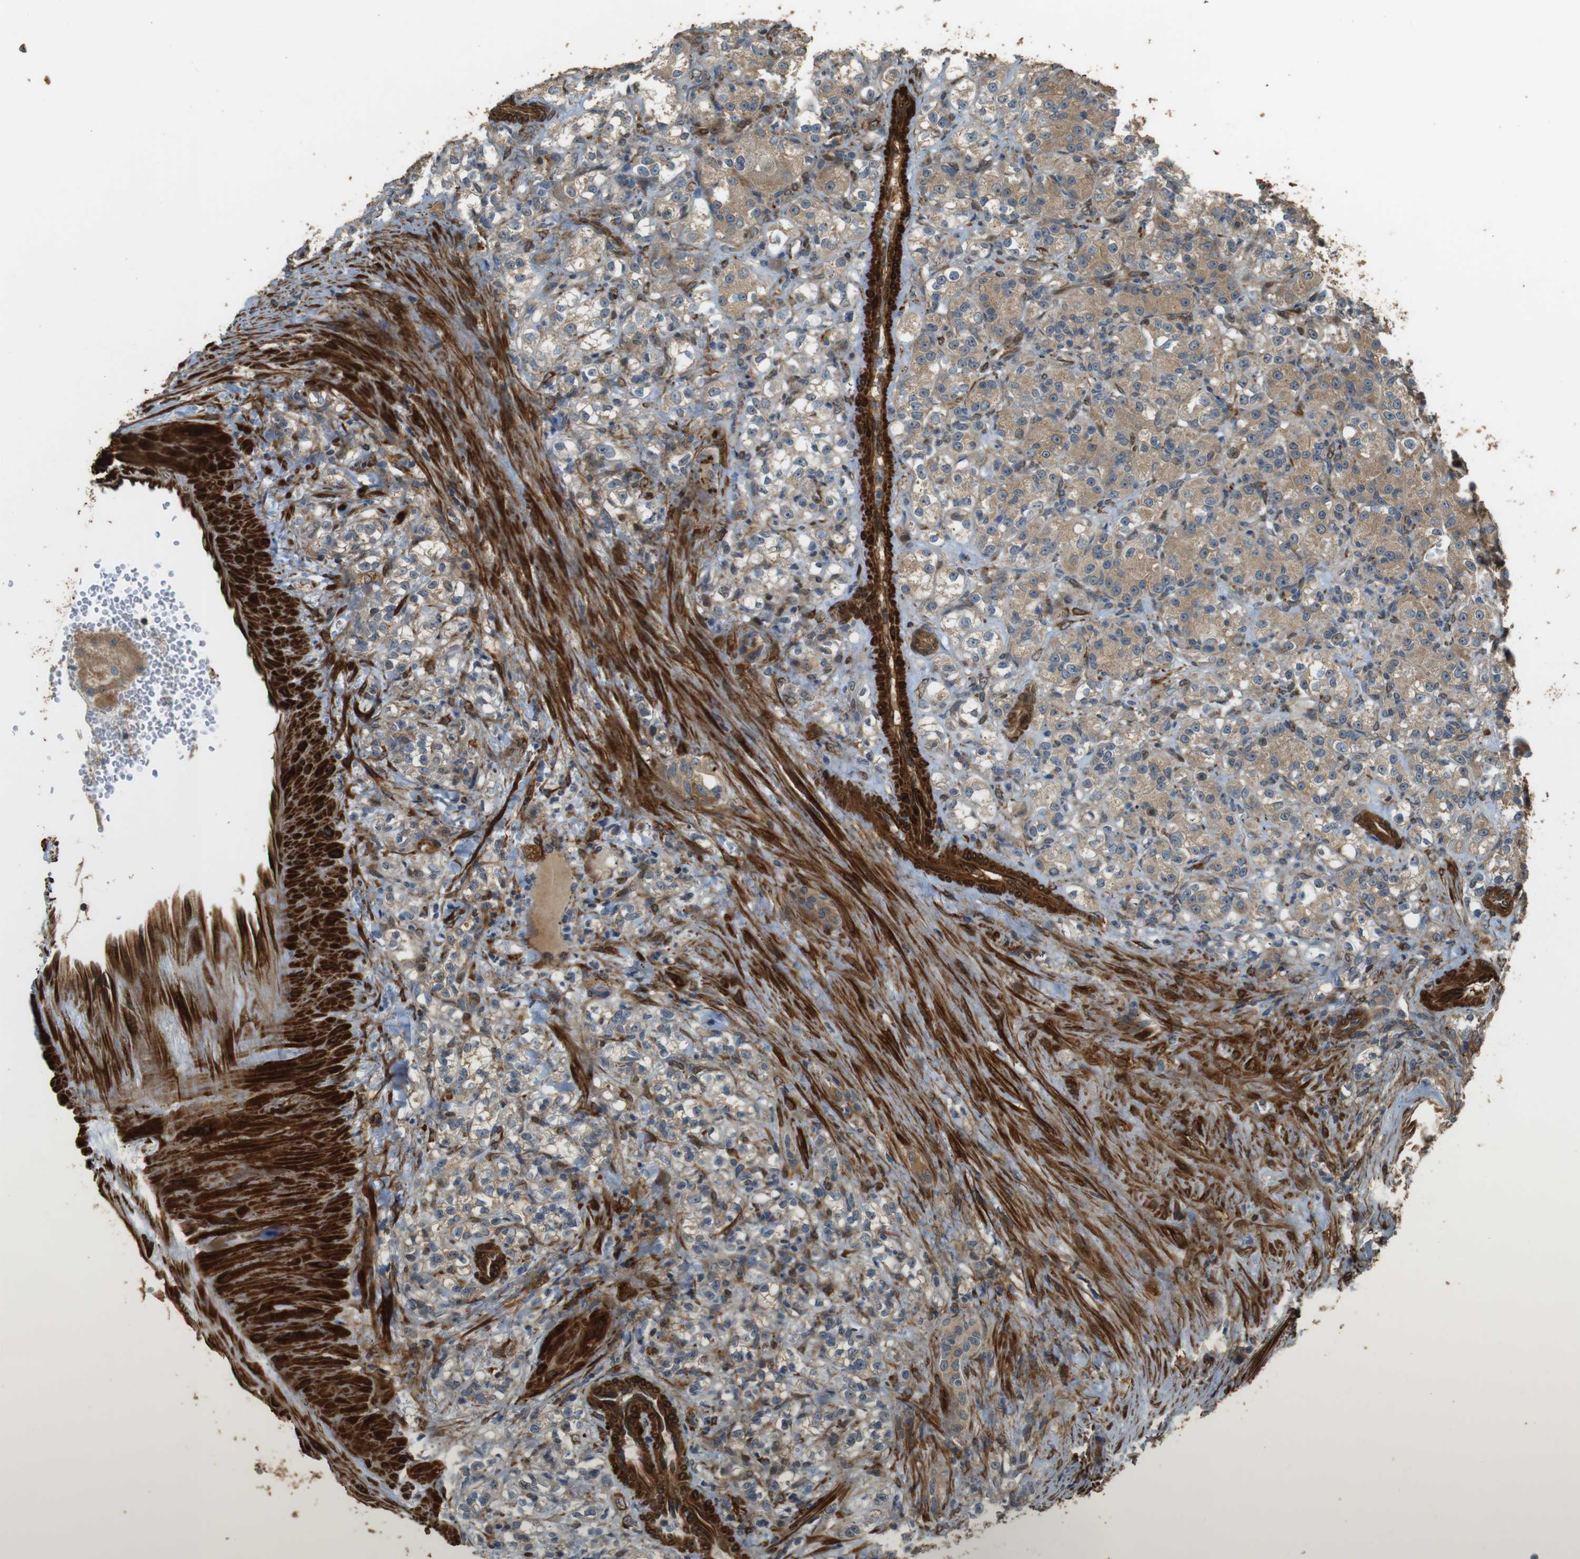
{"staining": {"intensity": "moderate", "quantity": "25%-75%", "location": "cytoplasmic/membranous"}, "tissue": "renal cancer", "cell_type": "Tumor cells", "image_type": "cancer", "snomed": [{"axis": "morphology", "description": "Adenocarcinoma, NOS"}, {"axis": "topography", "description": "Kidney"}], "caption": "Protein expression analysis of human renal adenocarcinoma reveals moderate cytoplasmic/membranous staining in approximately 25%-75% of tumor cells.", "gene": "MSRB3", "patient": {"sex": "male", "age": 61}}